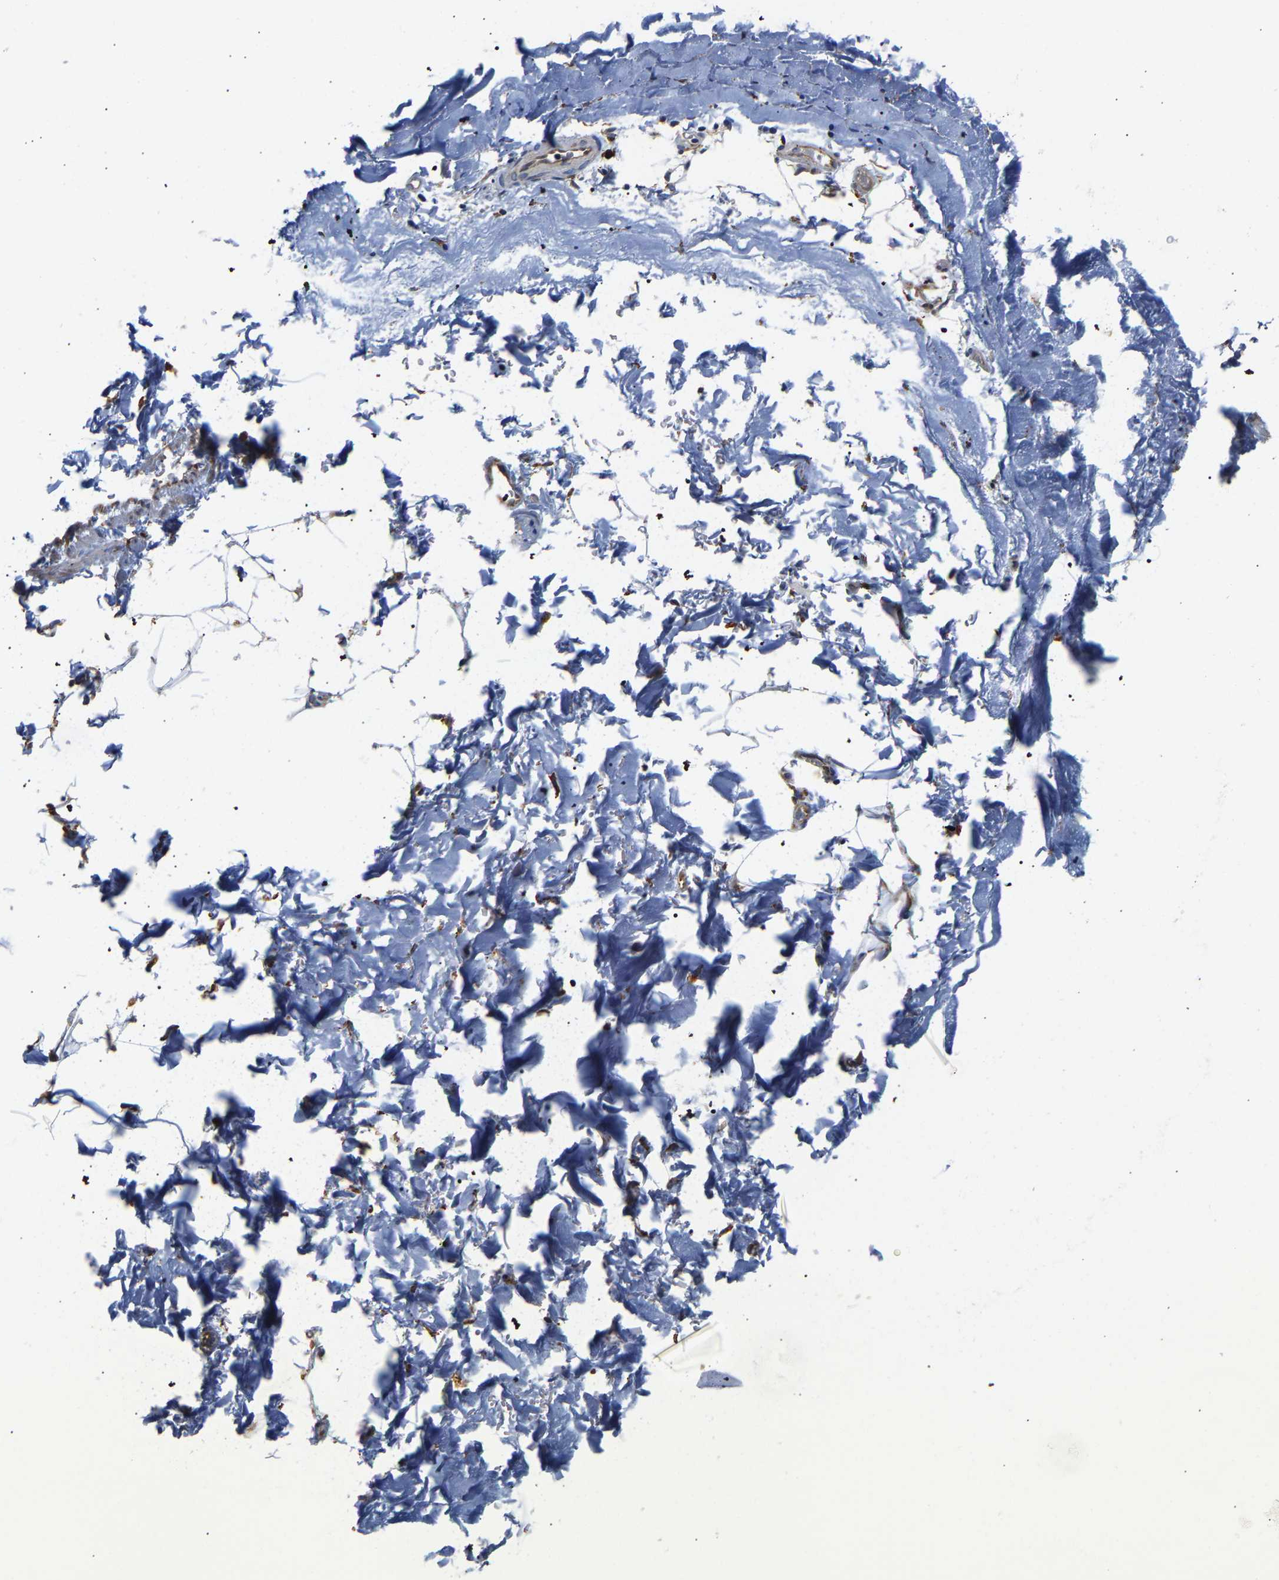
{"staining": {"intensity": "negative", "quantity": "none", "location": "none"}, "tissue": "adipose tissue", "cell_type": "Adipocytes", "image_type": "normal", "snomed": [{"axis": "morphology", "description": "Normal tissue, NOS"}, {"axis": "topography", "description": "Cartilage tissue"}, {"axis": "topography", "description": "Bronchus"}], "caption": "An immunohistochemistry (IHC) micrograph of unremarkable adipose tissue is shown. There is no staining in adipocytes of adipose tissue.", "gene": "ARAP1", "patient": {"sex": "female", "age": 73}}